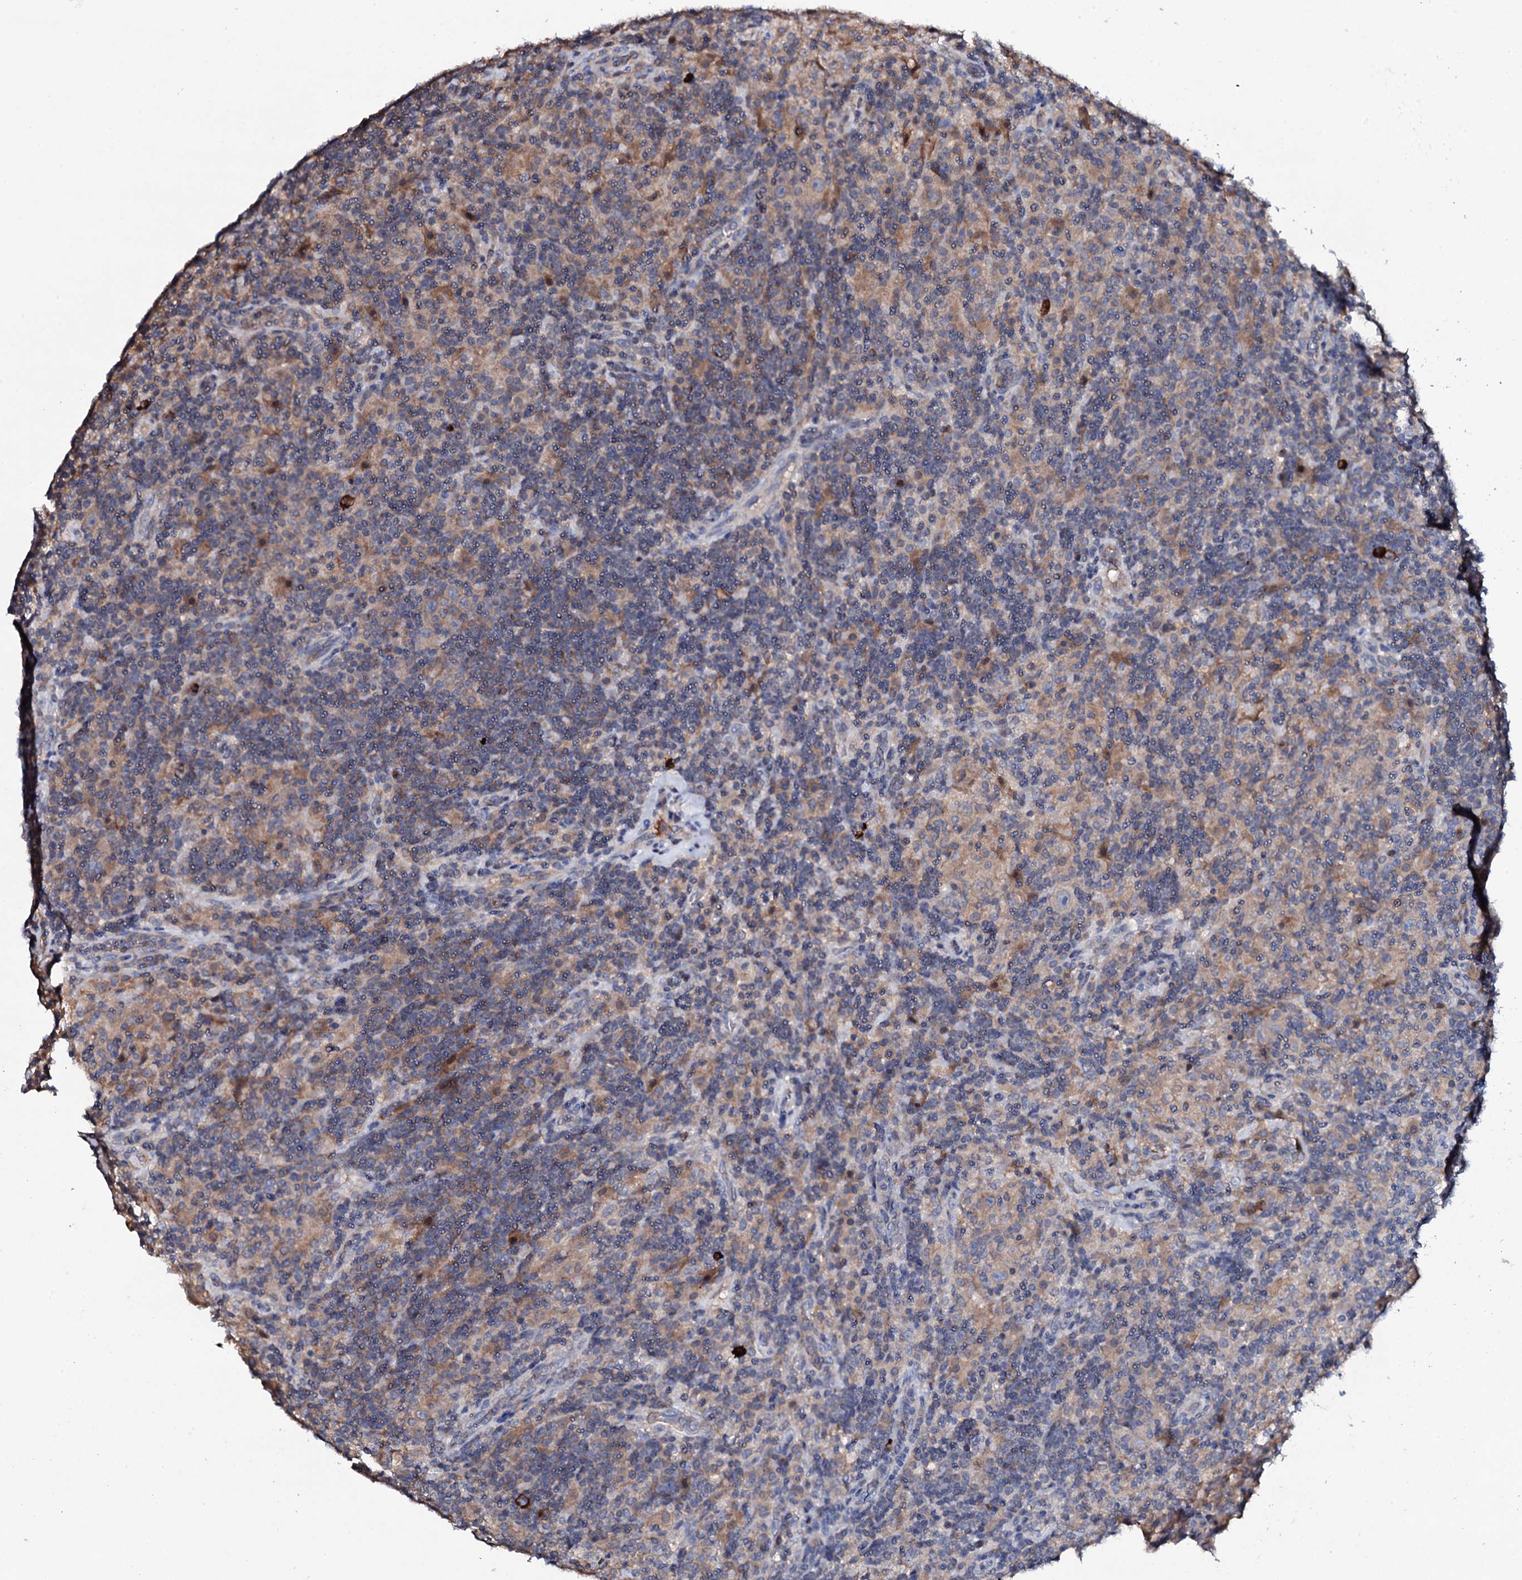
{"staining": {"intensity": "weak", "quantity": "<25%", "location": "cytoplasmic/membranous"}, "tissue": "lymphoma", "cell_type": "Tumor cells", "image_type": "cancer", "snomed": [{"axis": "morphology", "description": "Hodgkin's disease, NOS"}, {"axis": "topography", "description": "Lymph node"}], "caption": "The IHC photomicrograph has no significant expression in tumor cells of Hodgkin's disease tissue. (Stains: DAB IHC with hematoxylin counter stain, Microscopy: brightfield microscopy at high magnification).", "gene": "TCAF2", "patient": {"sex": "male", "age": 70}}